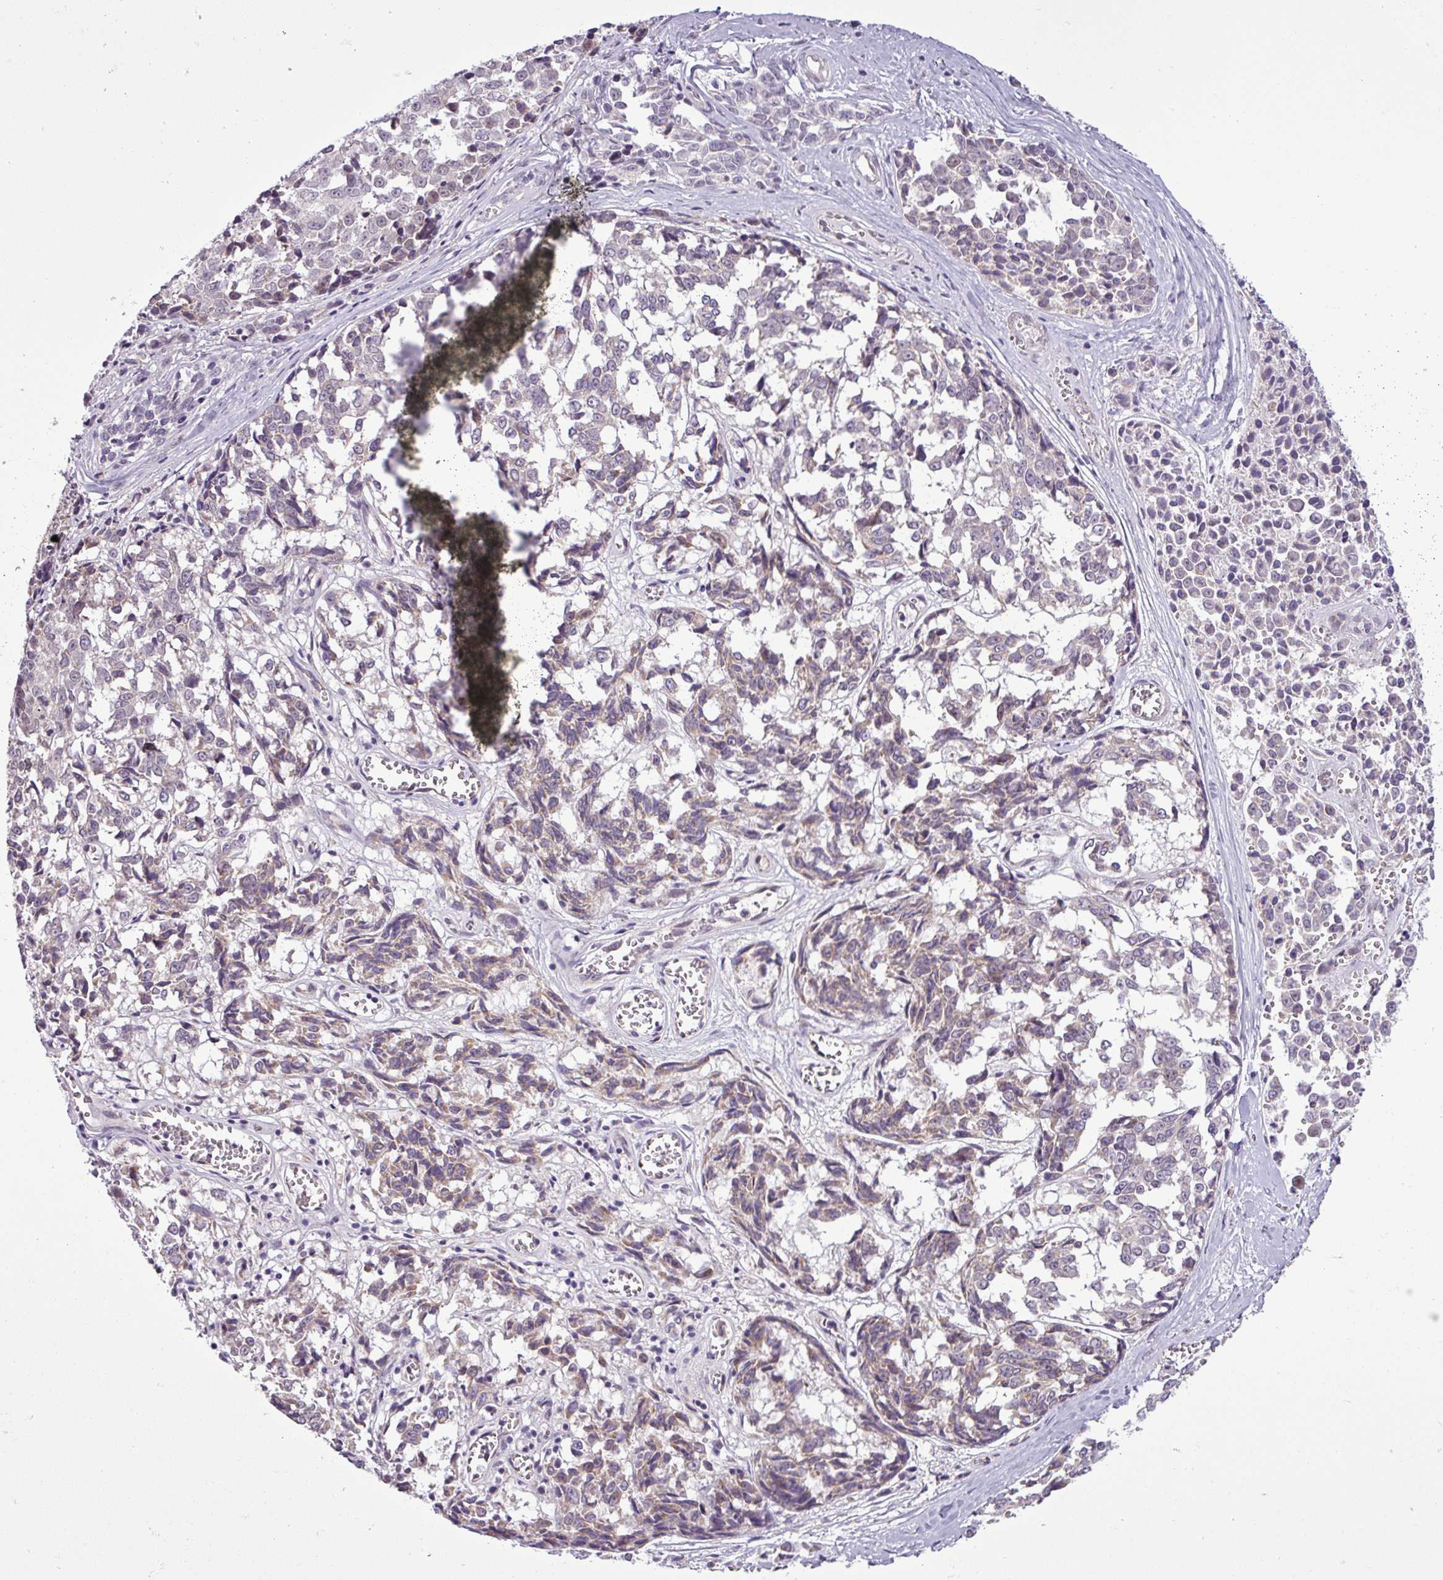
{"staining": {"intensity": "negative", "quantity": "none", "location": "none"}, "tissue": "melanoma", "cell_type": "Tumor cells", "image_type": "cancer", "snomed": [{"axis": "morphology", "description": "Malignant melanoma, NOS"}, {"axis": "topography", "description": "Skin"}], "caption": "This photomicrograph is of melanoma stained with immunohistochemistry to label a protein in brown with the nuclei are counter-stained blue. There is no expression in tumor cells. The staining is performed using DAB brown chromogen with nuclei counter-stained in using hematoxylin.", "gene": "GPT2", "patient": {"sex": "female", "age": 64}}